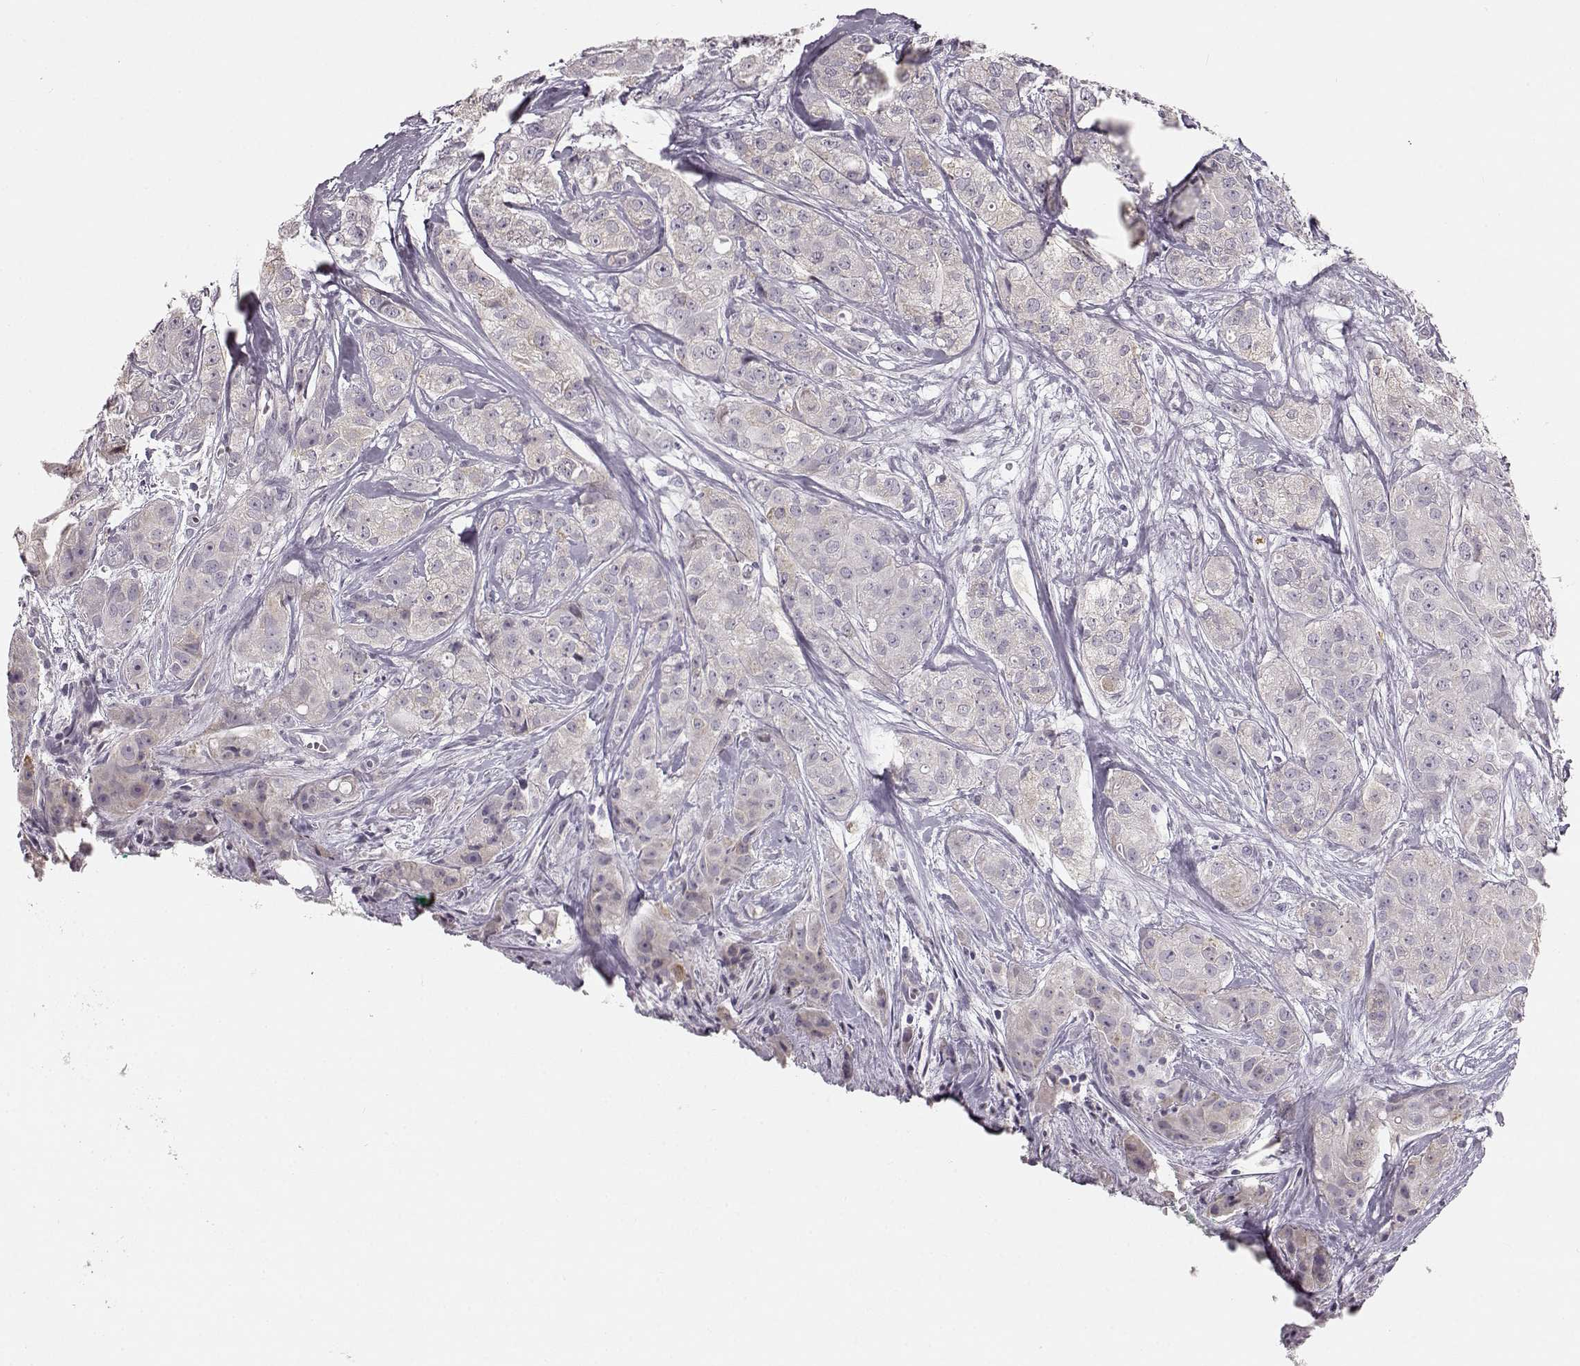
{"staining": {"intensity": "negative", "quantity": "none", "location": "none"}, "tissue": "breast cancer", "cell_type": "Tumor cells", "image_type": "cancer", "snomed": [{"axis": "morphology", "description": "Duct carcinoma"}, {"axis": "topography", "description": "Breast"}], "caption": "Protein analysis of breast infiltrating ductal carcinoma shows no significant positivity in tumor cells.", "gene": "MAP6D1", "patient": {"sex": "female", "age": 43}}